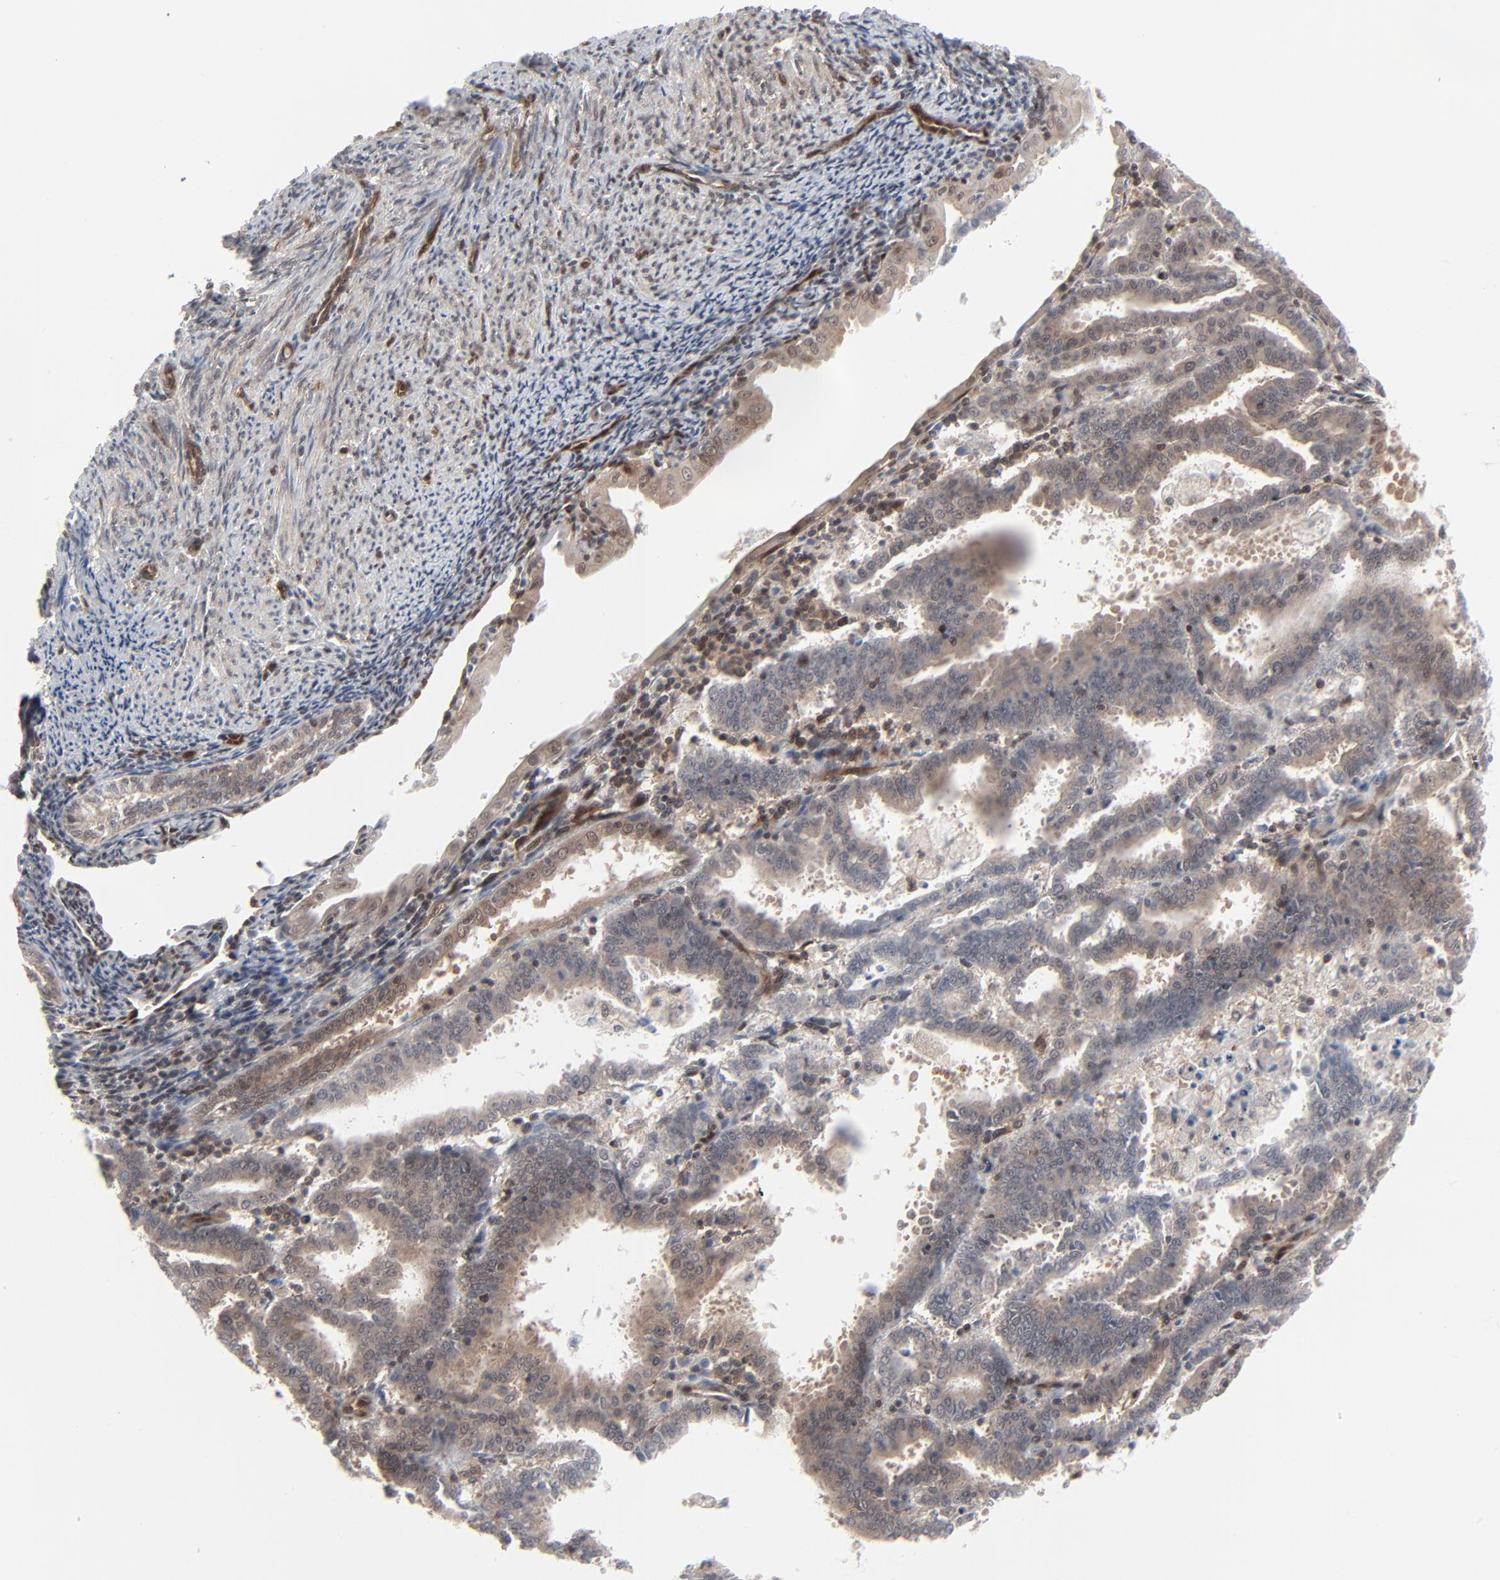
{"staining": {"intensity": "weak", "quantity": "25%-75%", "location": "cytoplasmic/membranous"}, "tissue": "endometrial cancer", "cell_type": "Tumor cells", "image_type": "cancer", "snomed": [{"axis": "morphology", "description": "Adenocarcinoma, NOS"}, {"axis": "topography", "description": "Uterus"}], "caption": "Immunohistochemical staining of endometrial cancer (adenocarcinoma) reveals low levels of weak cytoplasmic/membranous expression in about 25%-75% of tumor cells. The staining was performed using DAB to visualize the protein expression in brown, while the nuclei were stained in blue with hematoxylin (Magnification: 20x).", "gene": "AKT1", "patient": {"sex": "female", "age": 83}}